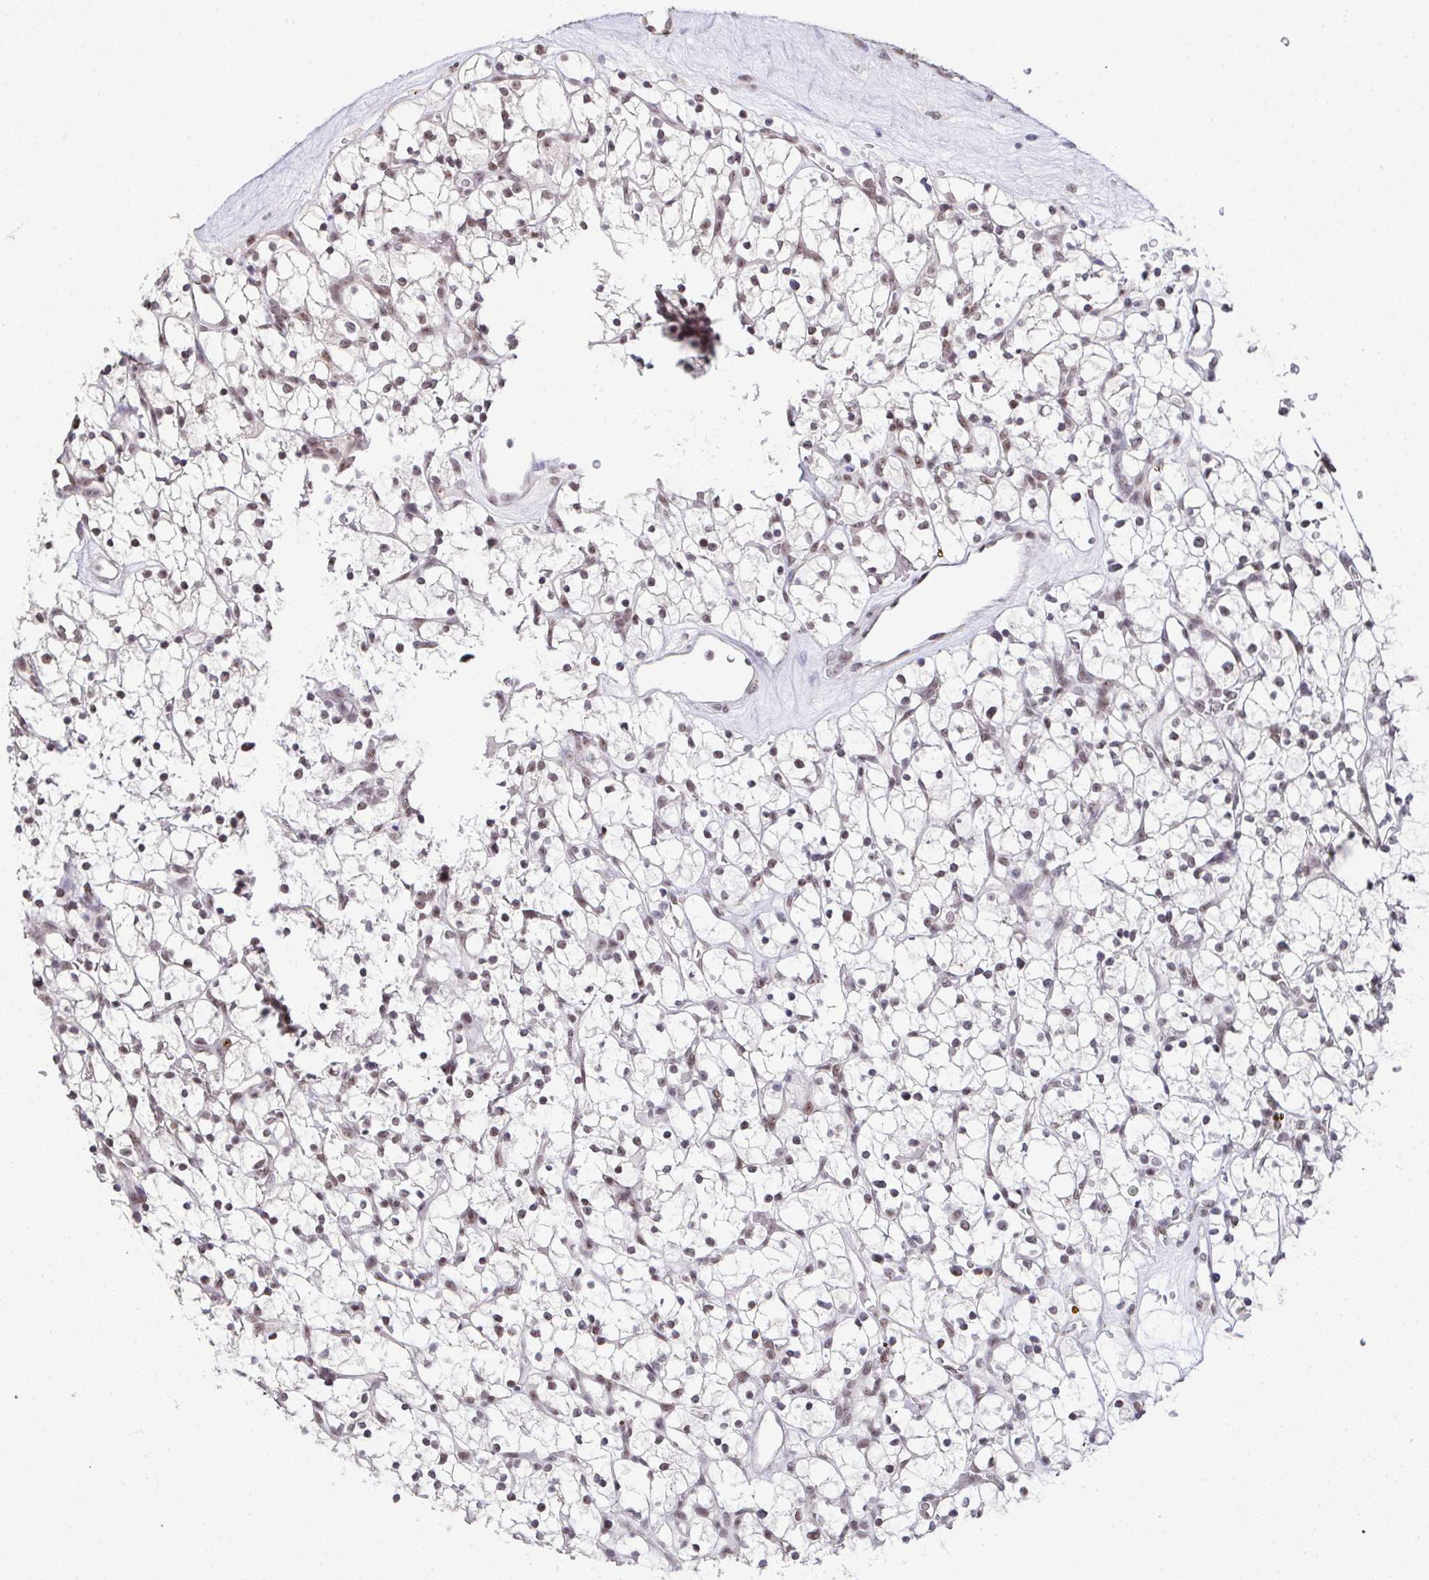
{"staining": {"intensity": "weak", "quantity": "25%-75%", "location": "nuclear"}, "tissue": "renal cancer", "cell_type": "Tumor cells", "image_type": "cancer", "snomed": [{"axis": "morphology", "description": "Adenocarcinoma, NOS"}, {"axis": "topography", "description": "Kidney"}], "caption": "Protein analysis of renal cancer (adenocarcinoma) tissue shows weak nuclear positivity in approximately 25%-75% of tumor cells. (DAB (3,3'-diaminobenzidine) IHC, brown staining for protein, blue staining for nuclei).", "gene": "ZNF800", "patient": {"sex": "female", "age": 64}}